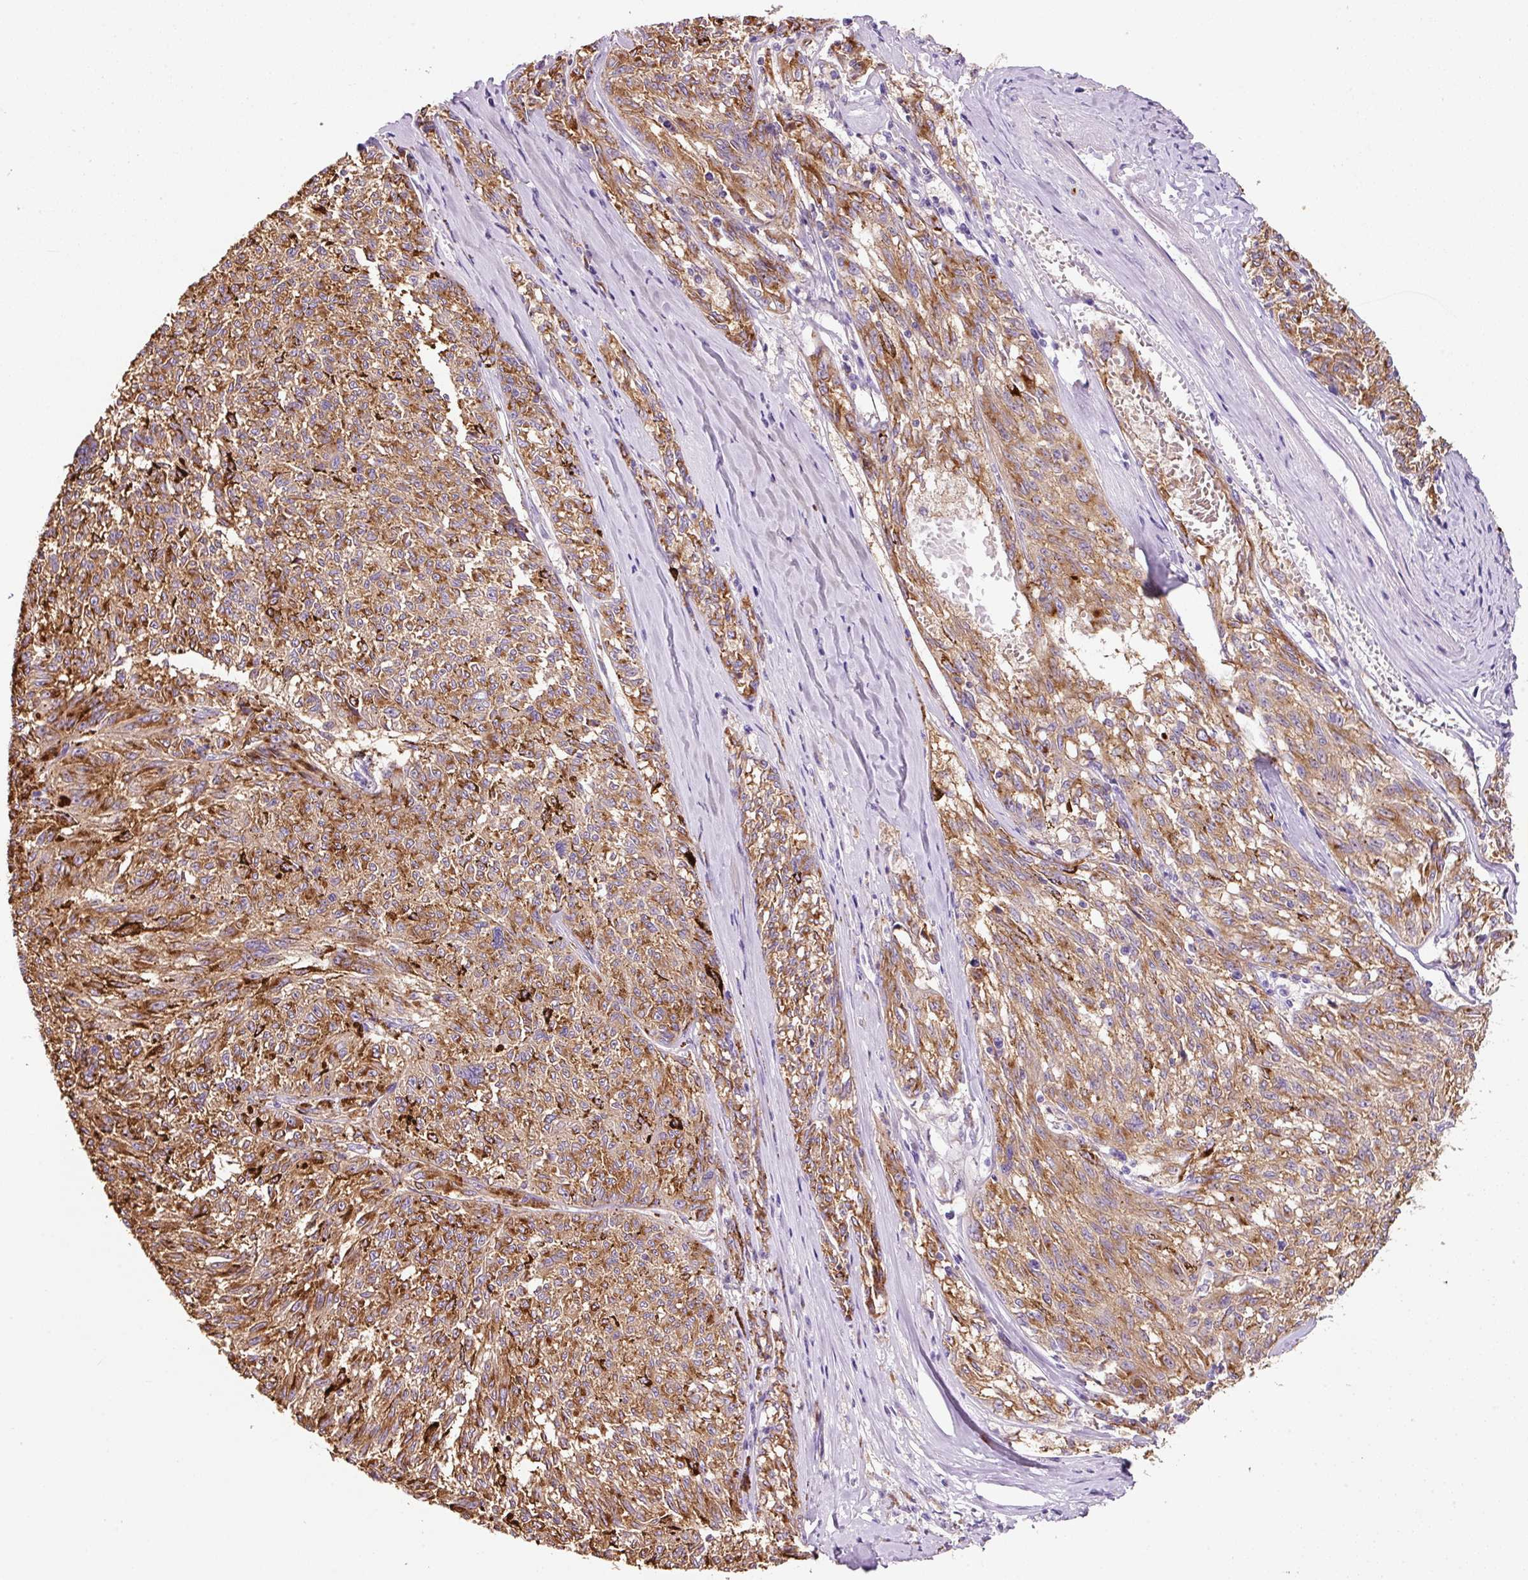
{"staining": {"intensity": "moderate", "quantity": ">75%", "location": "cytoplasmic/membranous"}, "tissue": "melanoma", "cell_type": "Tumor cells", "image_type": "cancer", "snomed": [{"axis": "morphology", "description": "Malignant melanoma, NOS"}, {"axis": "topography", "description": "Skin"}], "caption": "Moderate cytoplasmic/membranous positivity is identified in about >75% of tumor cells in melanoma. The protein is shown in brown color, while the nuclei are stained blue.", "gene": "TMC8", "patient": {"sex": "female", "age": 72}}